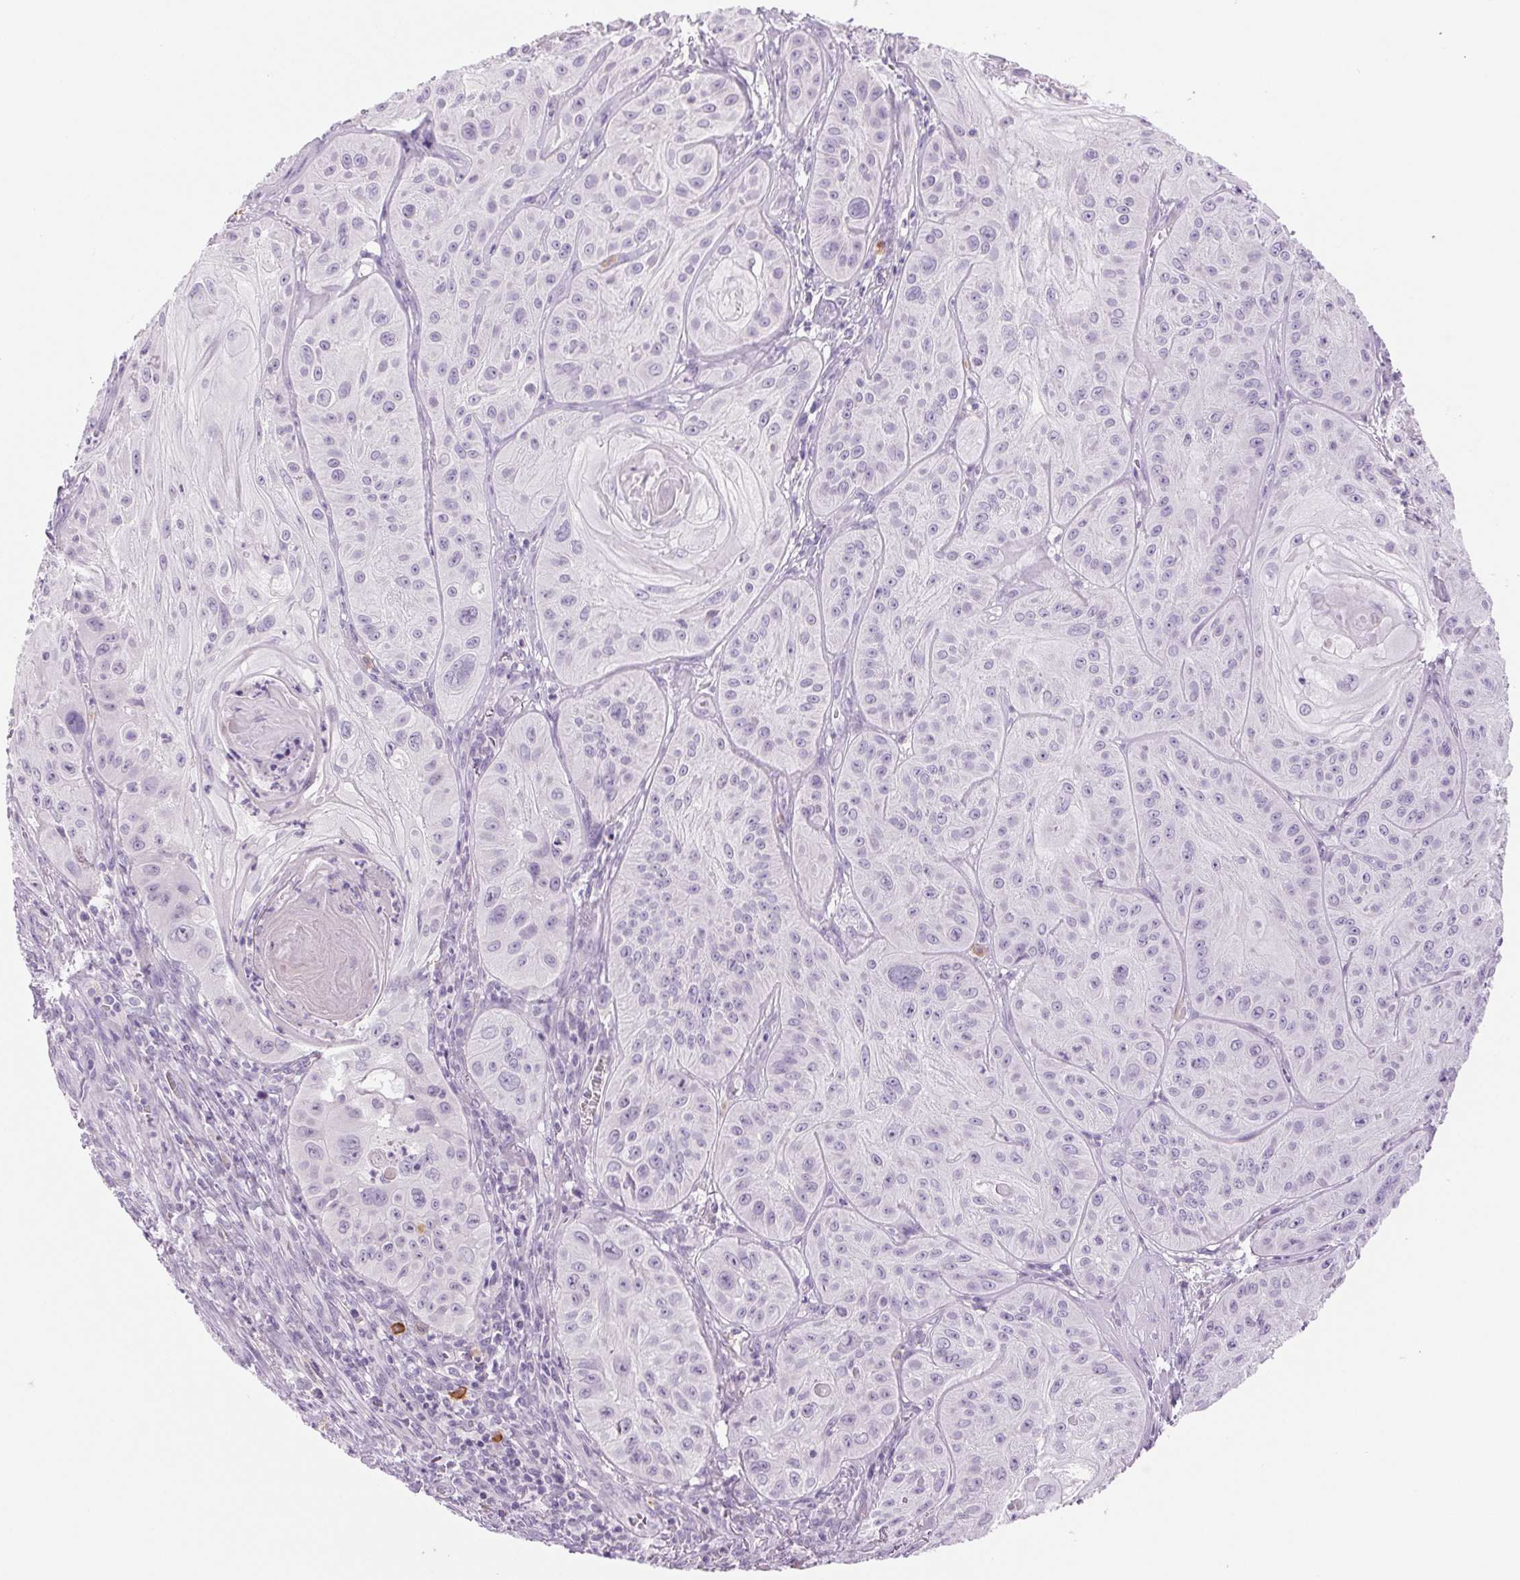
{"staining": {"intensity": "negative", "quantity": "none", "location": "none"}, "tissue": "skin cancer", "cell_type": "Tumor cells", "image_type": "cancer", "snomed": [{"axis": "morphology", "description": "Squamous cell carcinoma, NOS"}, {"axis": "topography", "description": "Skin"}], "caption": "Immunohistochemistry micrograph of neoplastic tissue: human skin cancer (squamous cell carcinoma) stained with DAB reveals no significant protein expression in tumor cells.", "gene": "IFIT1B", "patient": {"sex": "male", "age": 85}}